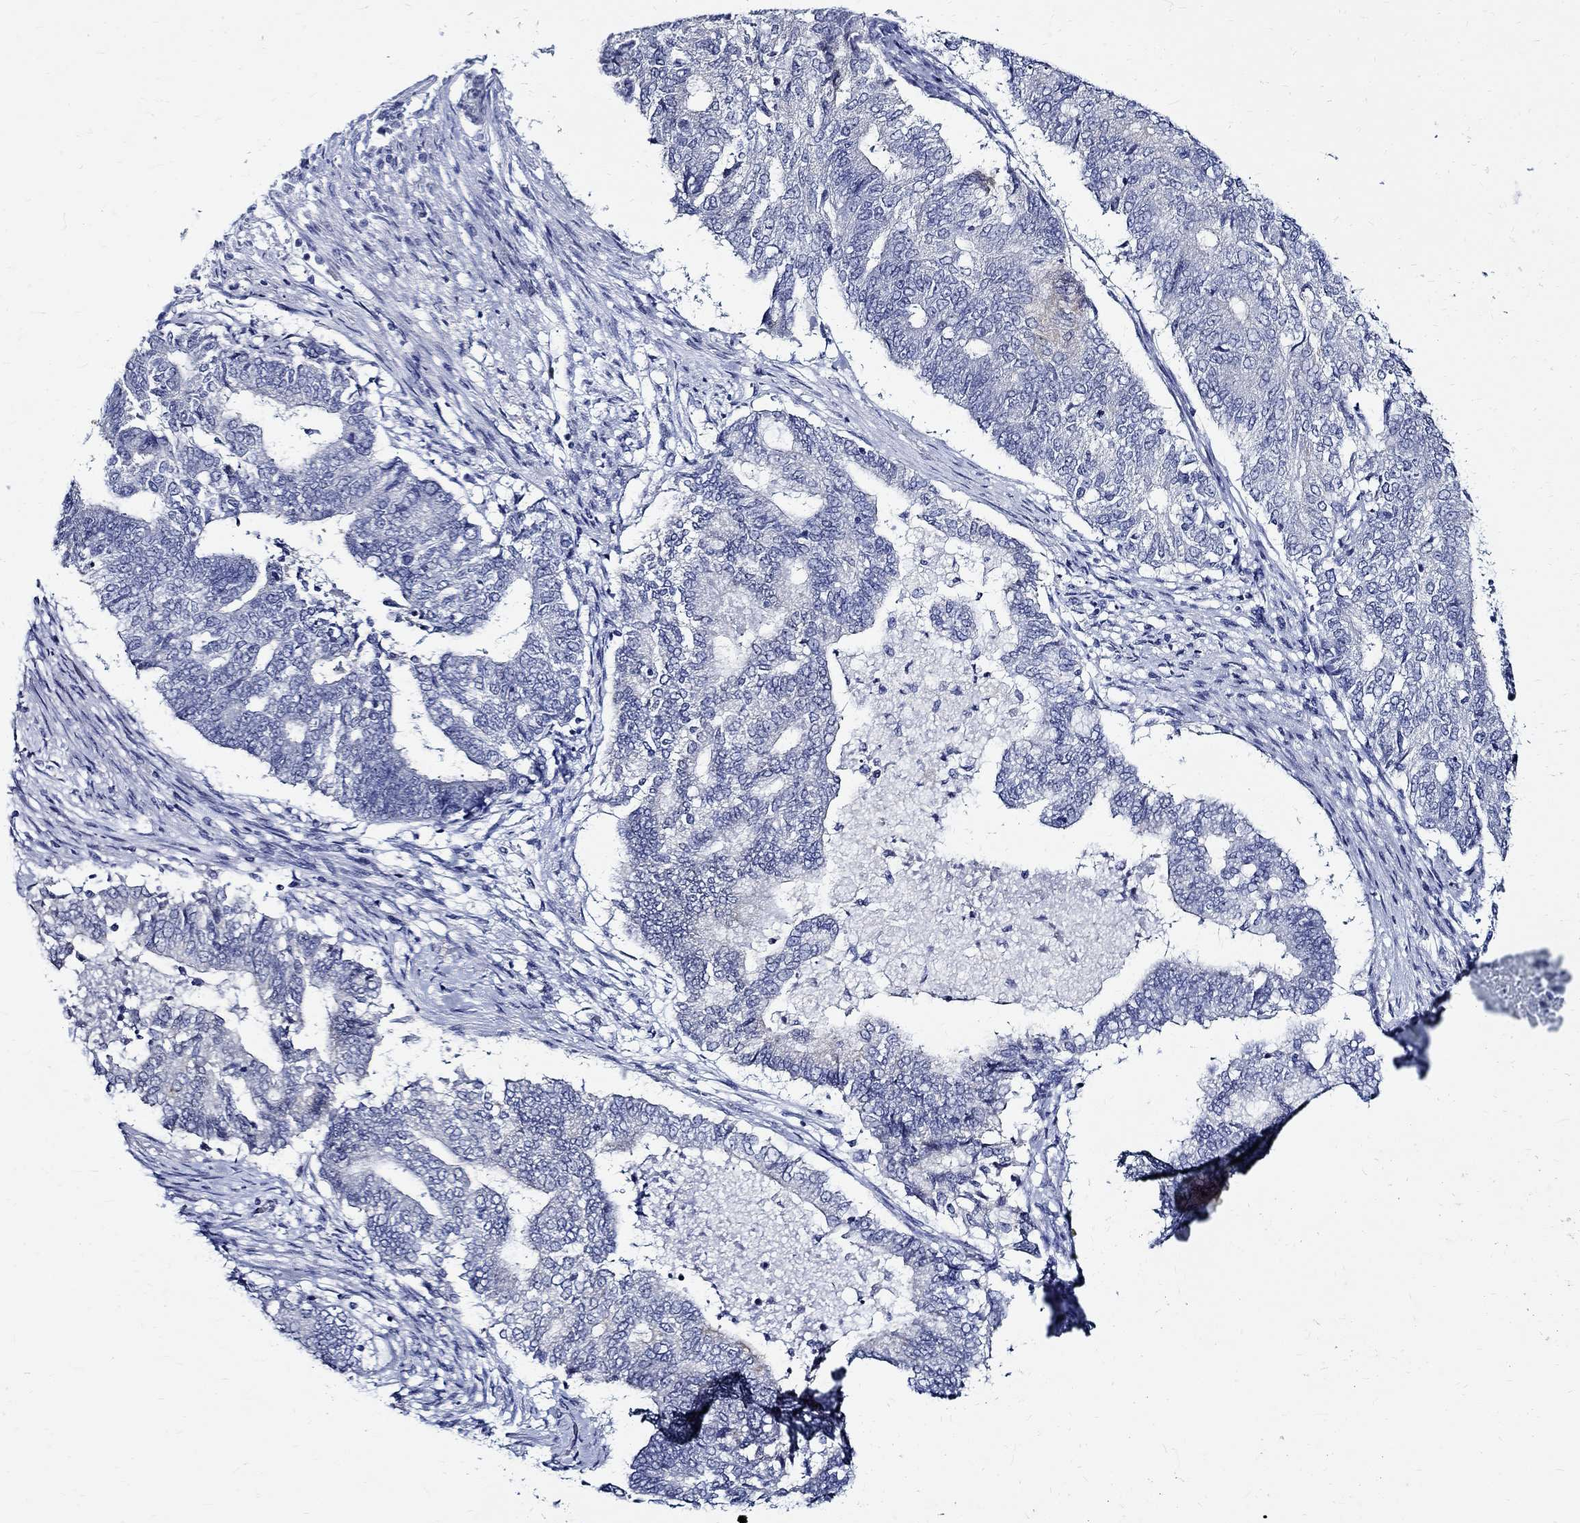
{"staining": {"intensity": "negative", "quantity": "none", "location": "none"}, "tissue": "endometrial cancer", "cell_type": "Tumor cells", "image_type": "cancer", "snomed": [{"axis": "morphology", "description": "Adenocarcinoma, NOS"}, {"axis": "topography", "description": "Endometrium"}], "caption": "Photomicrograph shows no significant protein expression in tumor cells of endometrial adenocarcinoma.", "gene": "BSPRY", "patient": {"sex": "female", "age": 65}}